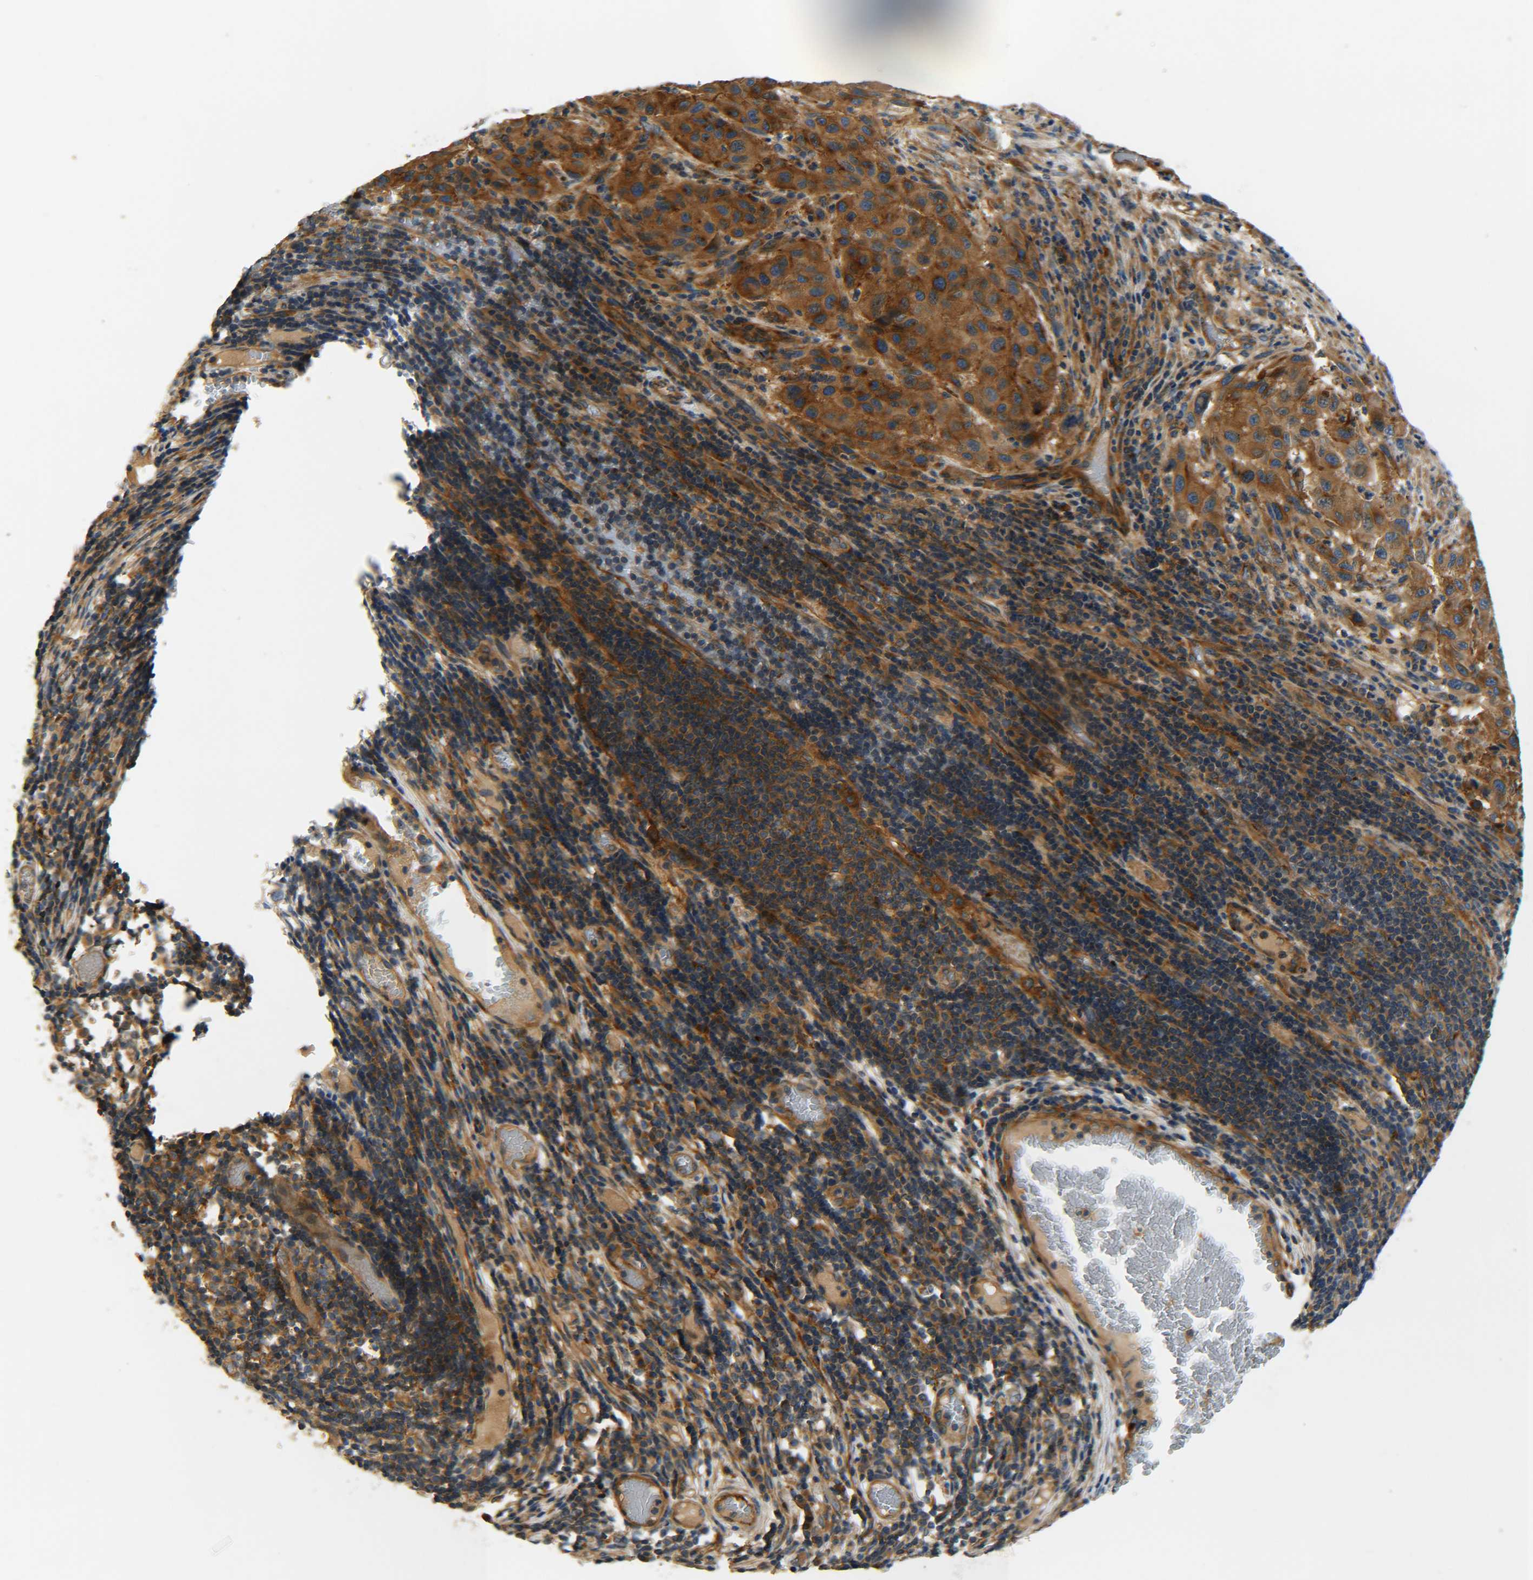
{"staining": {"intensity": "strong", "quantity": ">75%", "location": "cytoplasmic/membranous"}, "tissue": "melanoma", "cell_type": "Tumor cells", "image_type": "cancer", "snomed": [{"axis": "morphology", "description": "Malignant melanoma, Metastatic site"}, {"axis": "topography", "description": "Lymph node"}], "caption": "Protein expression by immunohistochemistry (IHC) displays strong cytoplasmic/membranous staining in approximately >75% of tumor cells in malignant melanoma (metastatic site).", "gene": "LRCH3", "patient": {"sex": "male", "age": 61}}